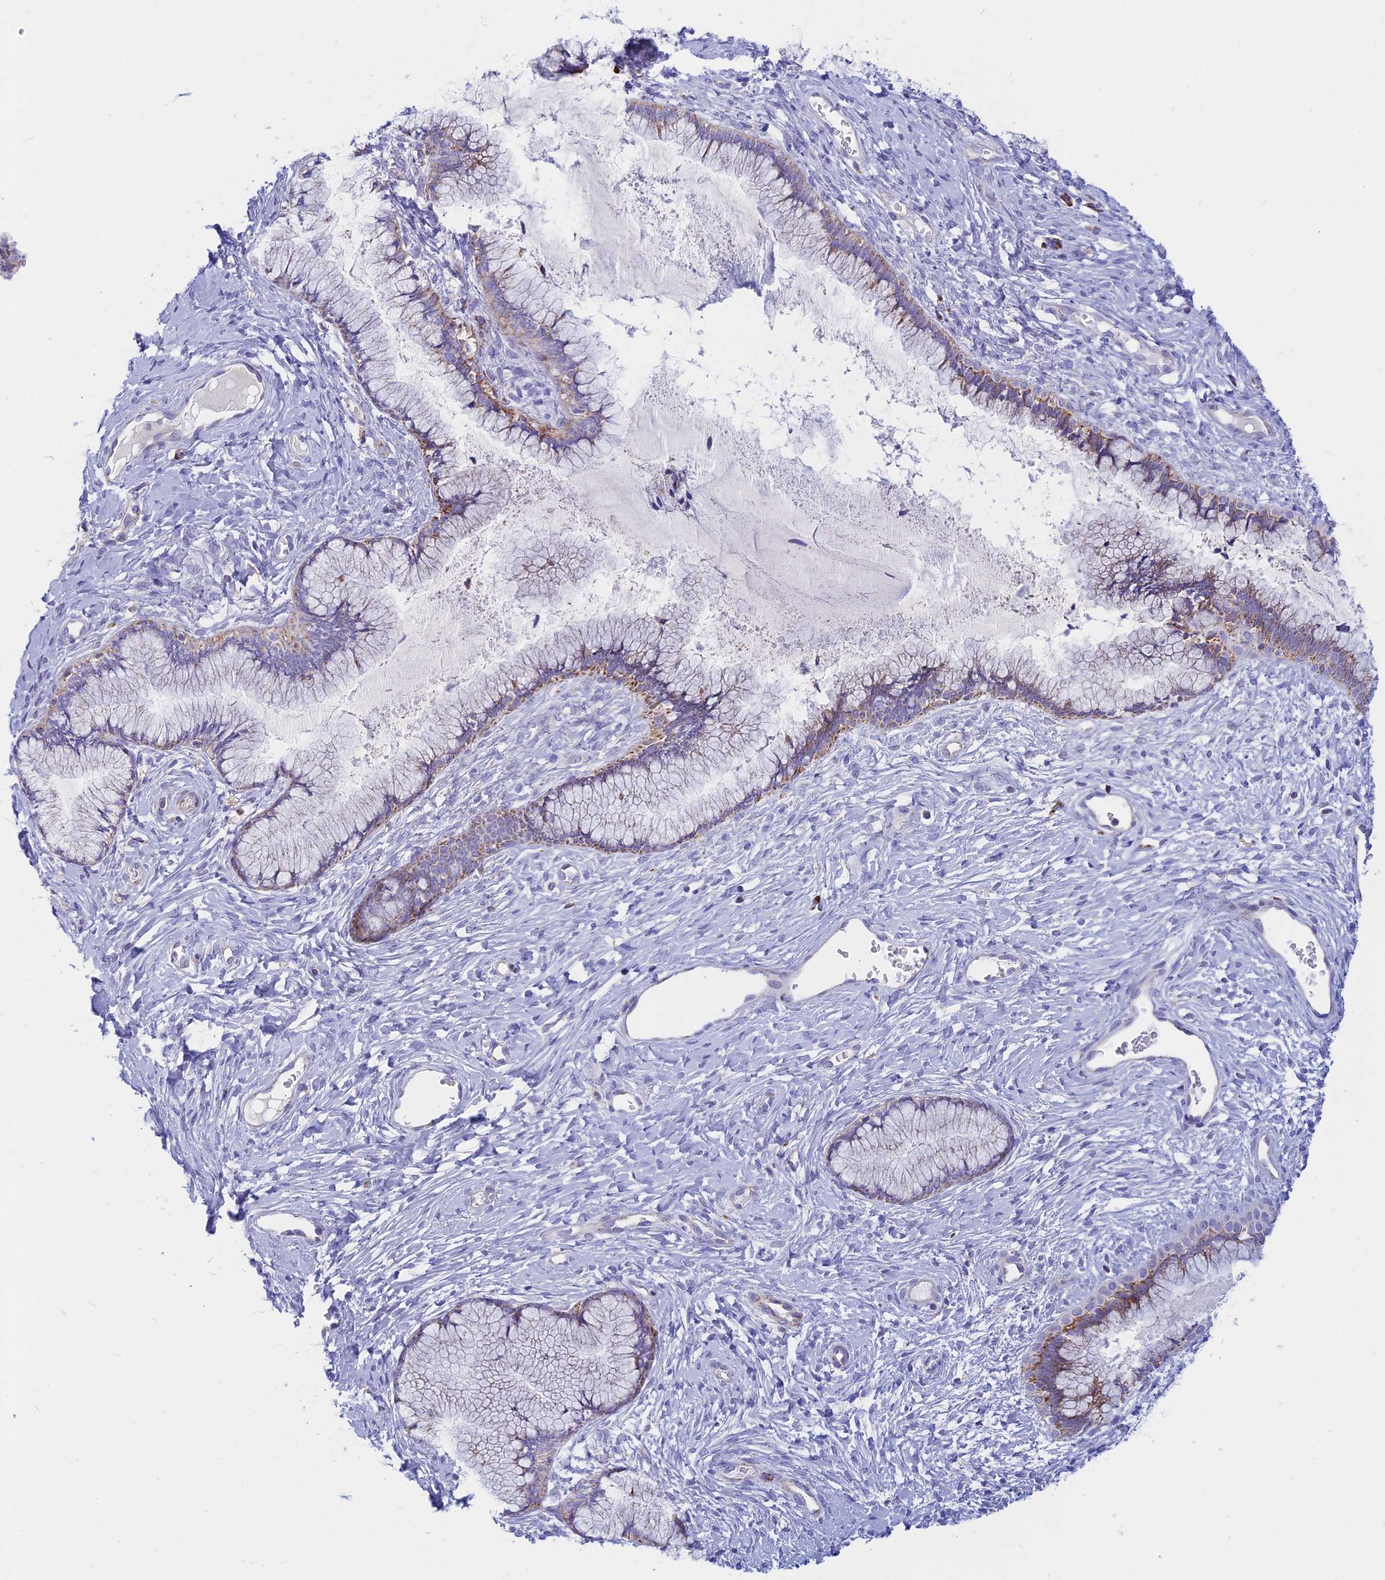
{"staining": {"intensity": "moderate", "quantity": "25%-75%", "location": "cytoplasmic/membranous"}, "tissue": "cervix", "cell_type": "Glandular cells", "image_type": "normal", "snomed": [{"axis": "morphology", "description": "Normal tissue, NOS"}, {"axis": "topography", "description": "Cervix"}], "caption": "Immunohistochemical staining of unremarkable human cervix reveals medium levels of moderate cytoplasmic/membranous staining in about 25%-75% of glandular cells. (DAB (3,3'-diaminobenzidine) IHC with brightfield microscopy, high magnification).", "gene": "PACC1", "patient": {"sex": "female", "age": 42}}